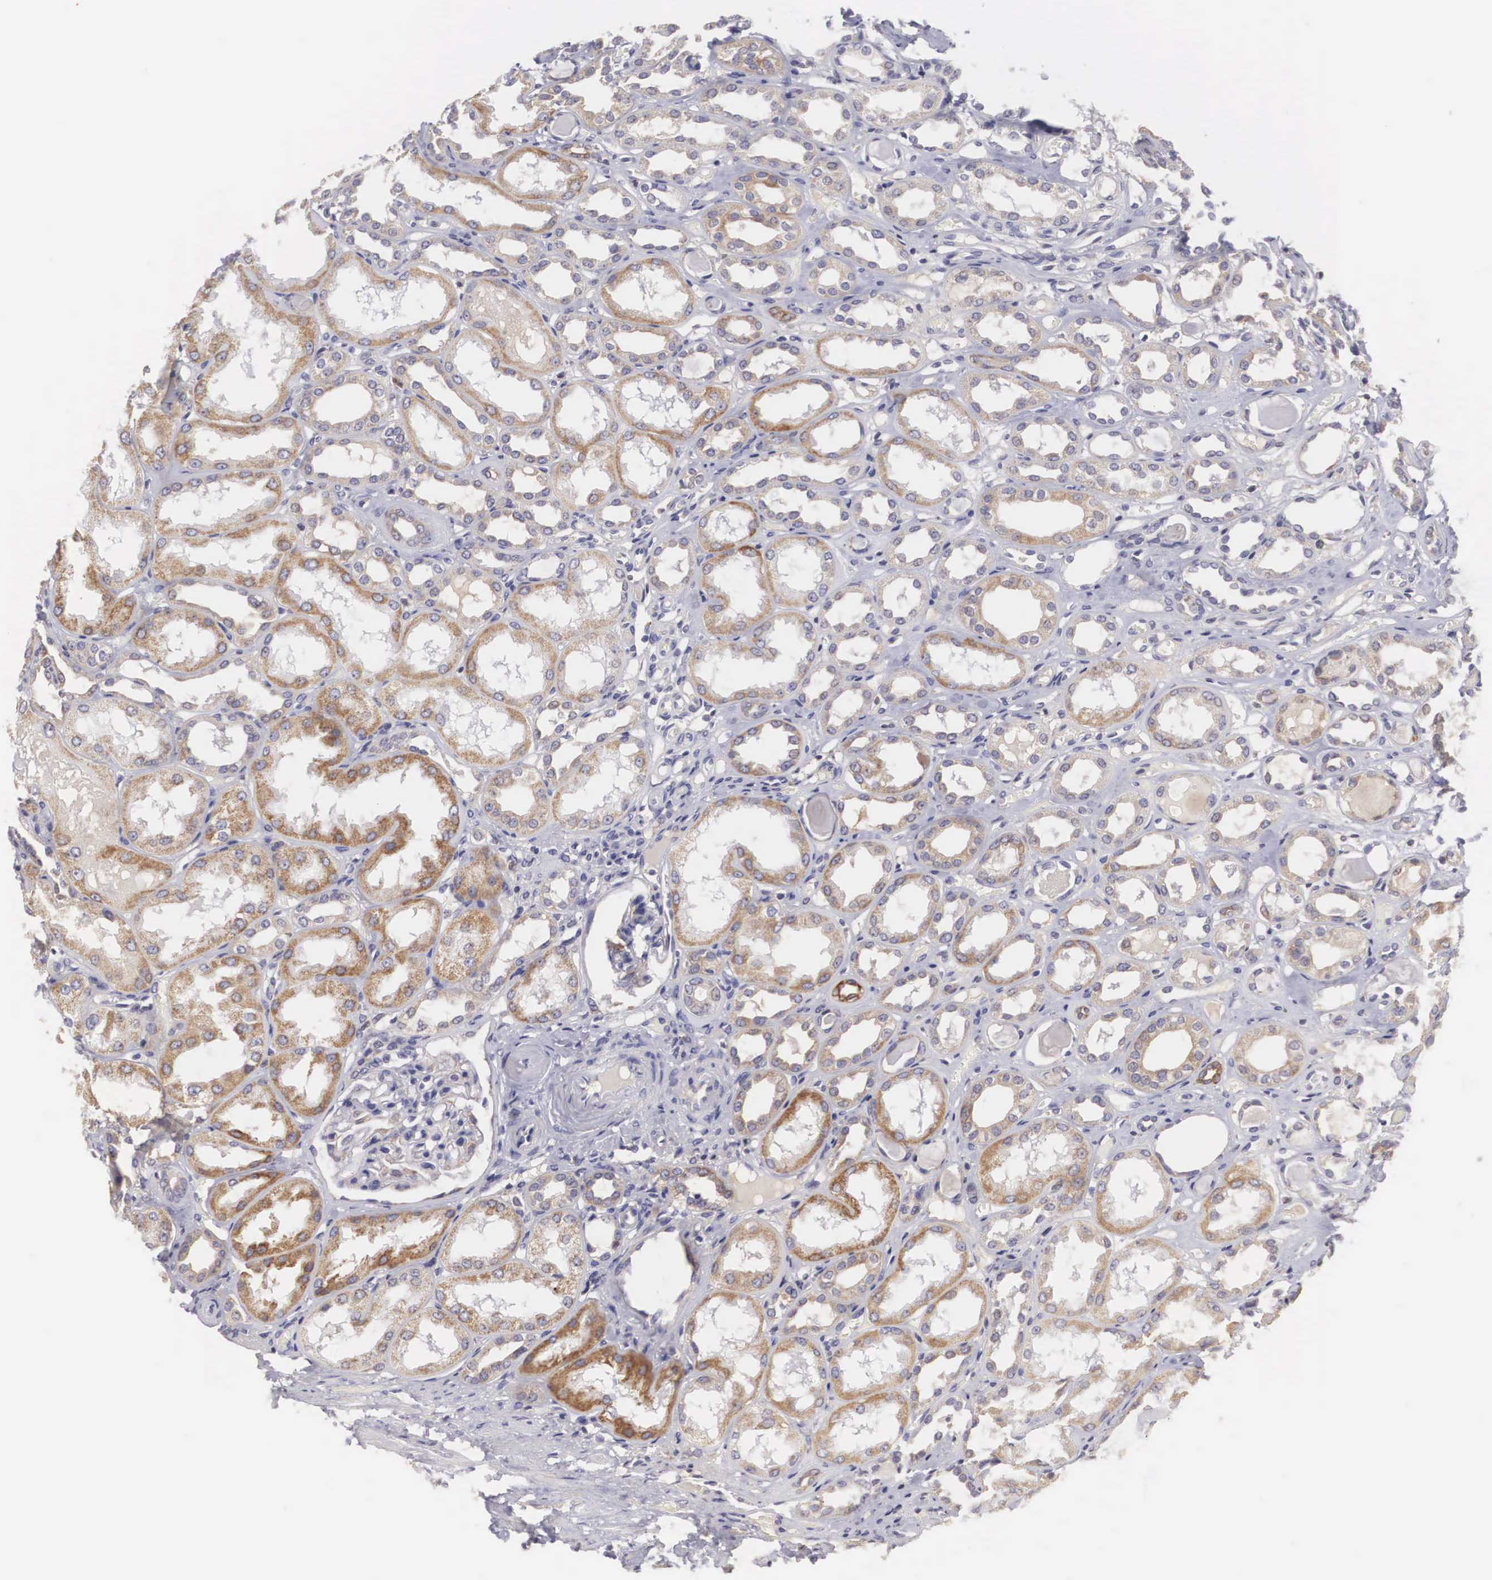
{"staining": {"intensity": "negative", "quantity": "none", "location": "none"}, "tissue": "kidney", "cell_type": "Cells in glomeruli", "image_type": "normal", "snomed": [{"axis": "morphology", "description": "Normal tissue, NOS"}, {"axis": "topography", "description": "Kidney"}], "caption": "Benign kidney was stained to show a protein in brown. There is no significant staining in cells in glomeruli. (DAB IHC with hematoxylin counter stain).", "gene": "NREP", "patient": {"sex": "male", "age": 61}}